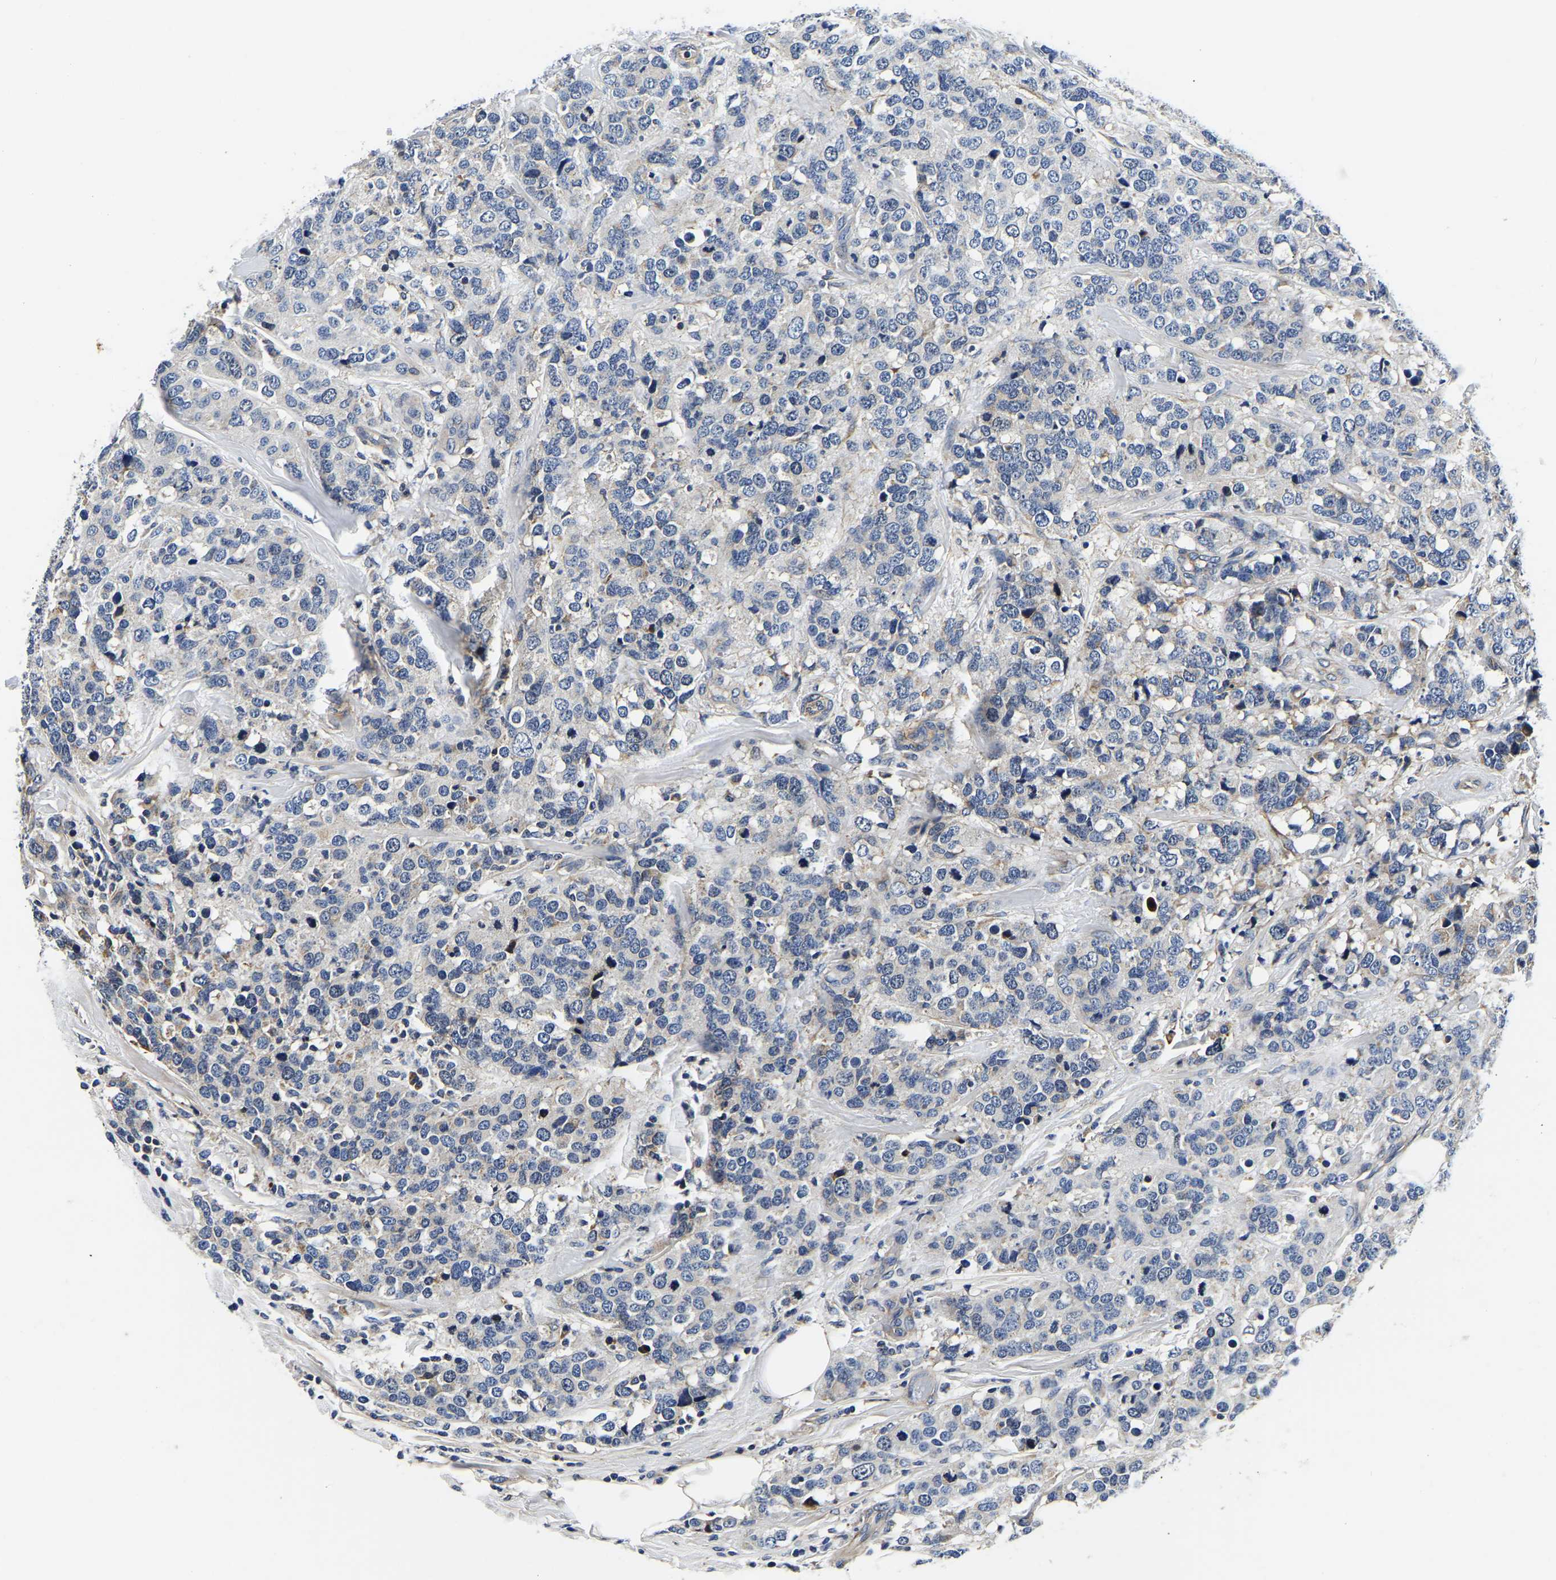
{"staining": {"intensity": "negative", "quantity": "none", "location": "none"}, "tissue": "breast cancer", "cell_type": "Tumor cells", "image_type": "cancer", "snomed": [{"axis": "morphology", "description": "Lobular carcinoma"}, {"axis": "topography", "description": "Breast"}], "caption": "Immunohistochemistry of breast lobular carcinoma reveals no positivity in tumor cells. (DAB immunohistochemistry (IHC) visualized using brightfield microscopy, high magnification).", "gene": "KCTD17", "patient": {"sex": "female", "age": 59}}